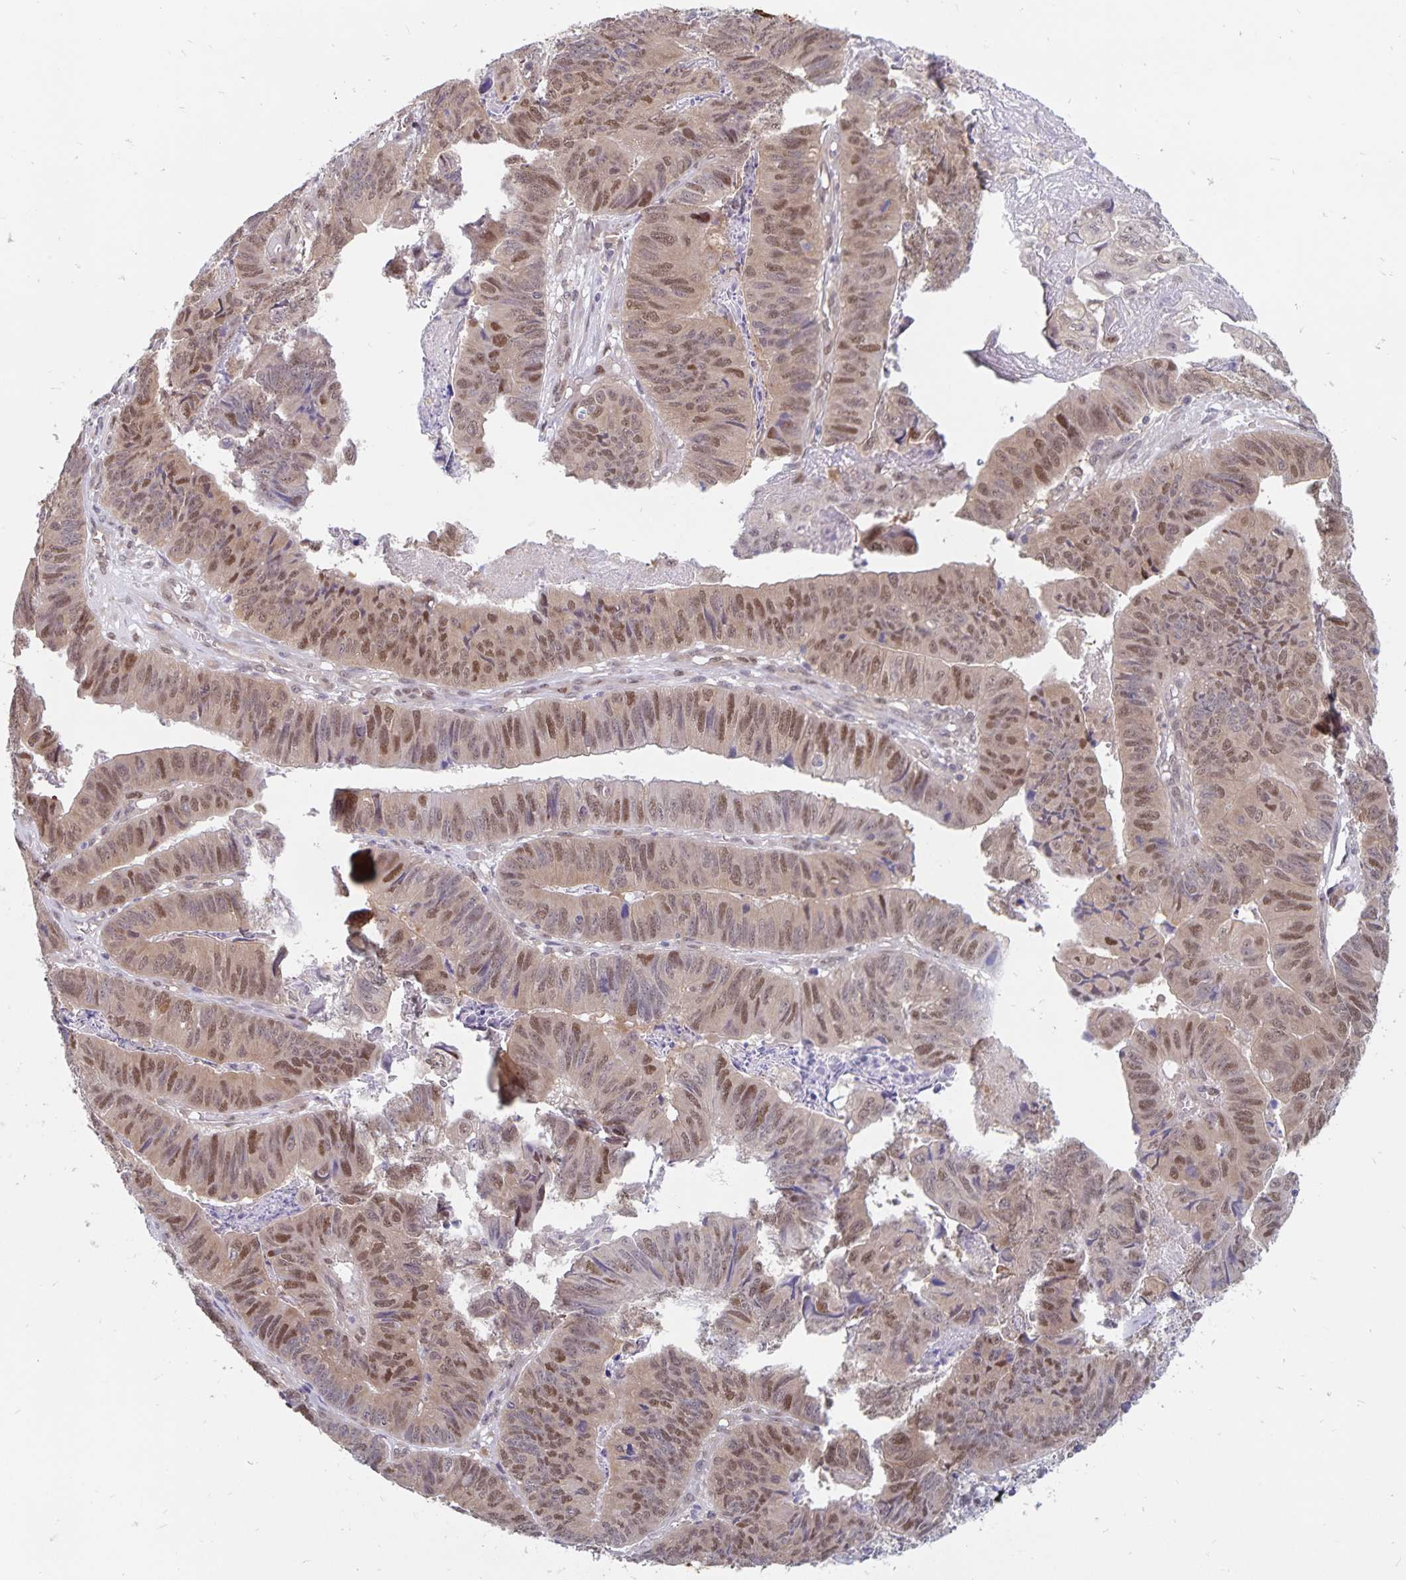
{"staining": {"intensity": "moderate", "quantity": ">75%", "location": "nuclear"}, "tissue": "stomach cancer", "cell_type": "Tumor cells", "image_type": "cancer", "snomed": [{"axis": "morphology", "description": "Adenocarcinoma, NOS"}, {"axis": "topography", "description": "Stomach, lower"}], "caption": "Stomach cancer (adenocarcinoma) stained for a protein (brown) exhibits moderate nuclear positive expression in about >75% of tumor cells.", "gene": "BAG6", "patient": {"sex": "male", "age": 77}}